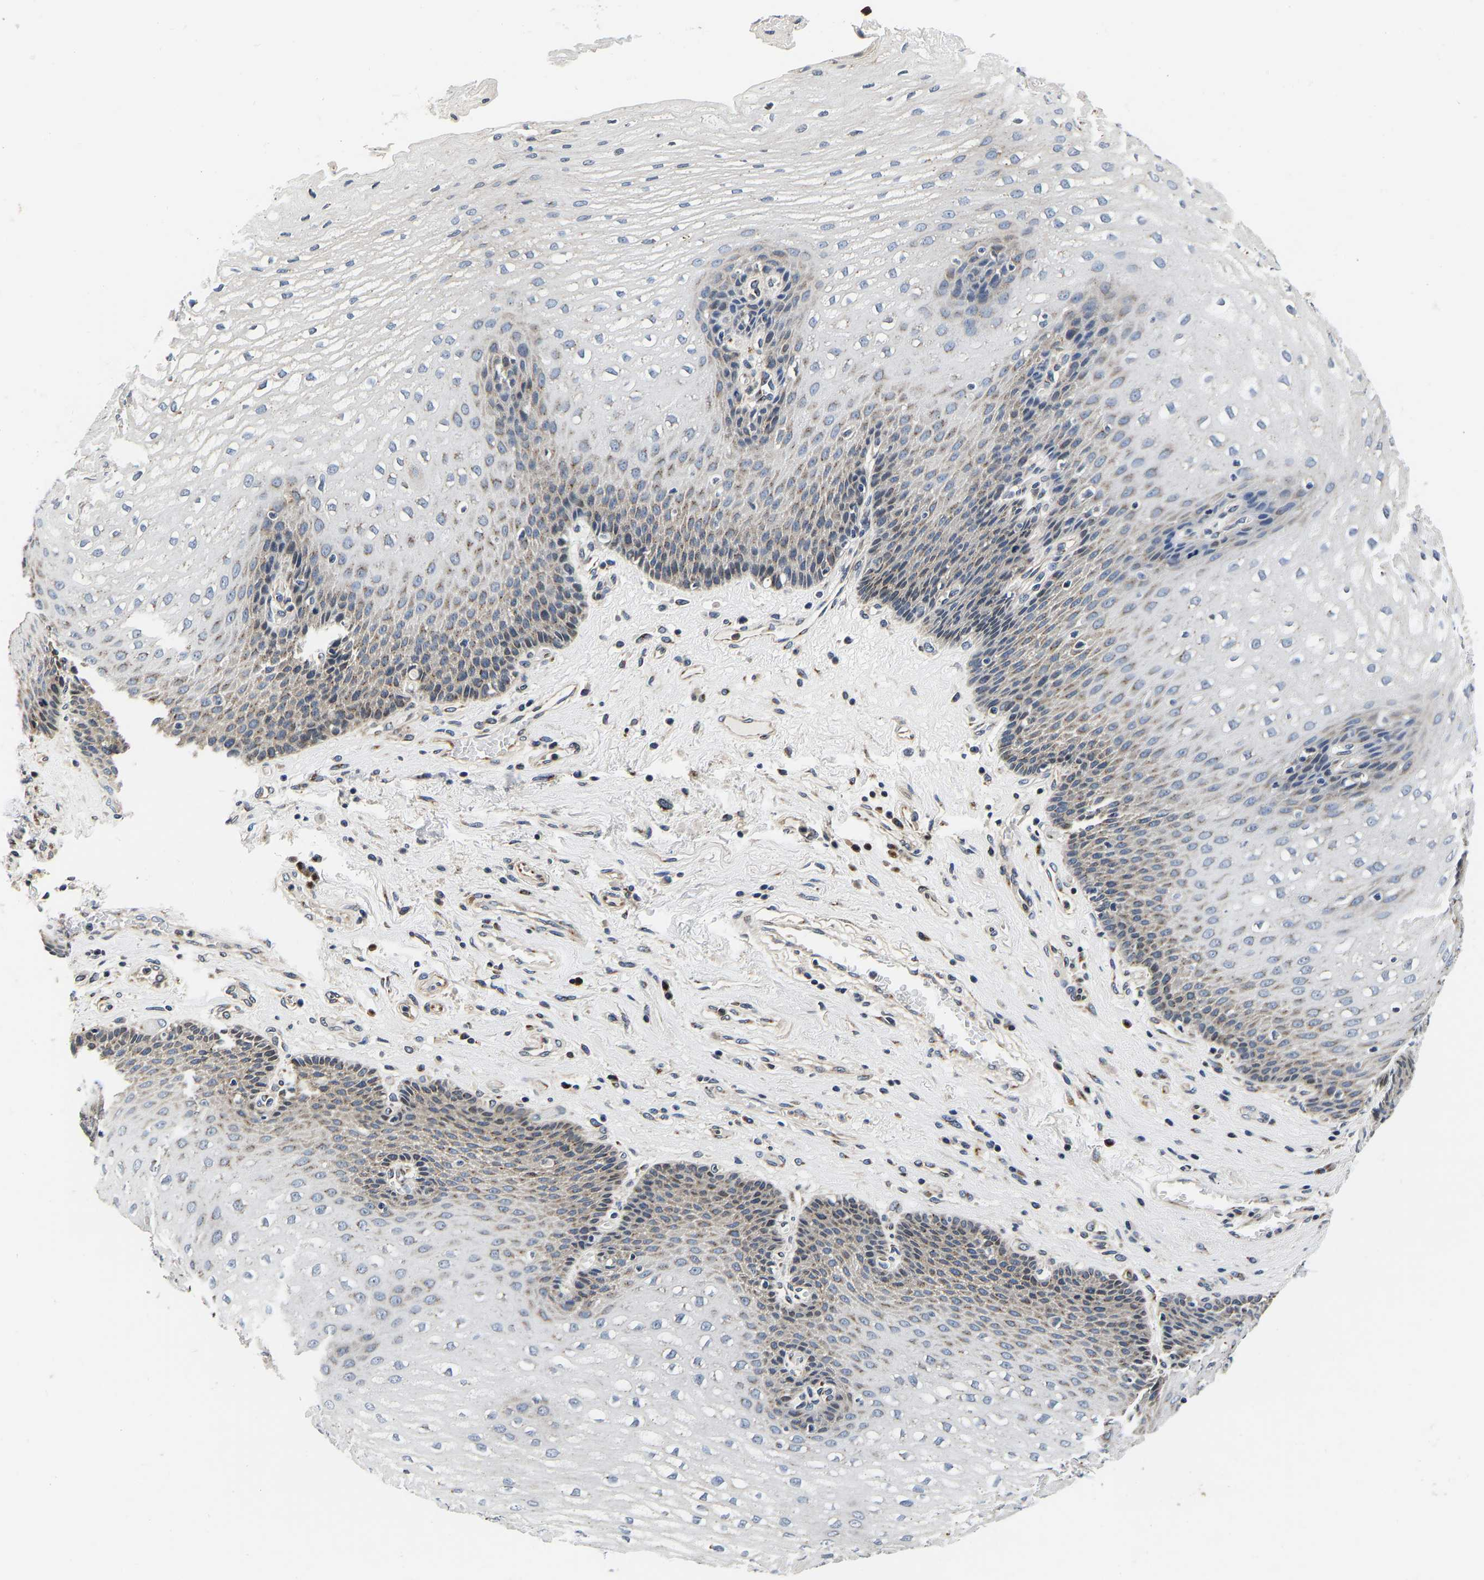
{"staining": {"intensity": "moderate", "quantity": "<25%", "location": "cytoplasmic/membranous"}, "tissue": "esophagus", "cell_type": "Squamous epithelial cells", "image_type": "normal", "snomed": [{"axis": "morphology", "description": "Normal tissue, NOS"}, {"axis": "topography", "description": "Esophagus"}], "caption": "Protein staining by IHC shows moderate cytoplasmic/membranous positivity in approximately <25% of squamous epithelial cells in benign esophagus. Nuclei are stained in blue.", "gene": "RABAC1", "patient": {"sex": "male", "age": 48}}